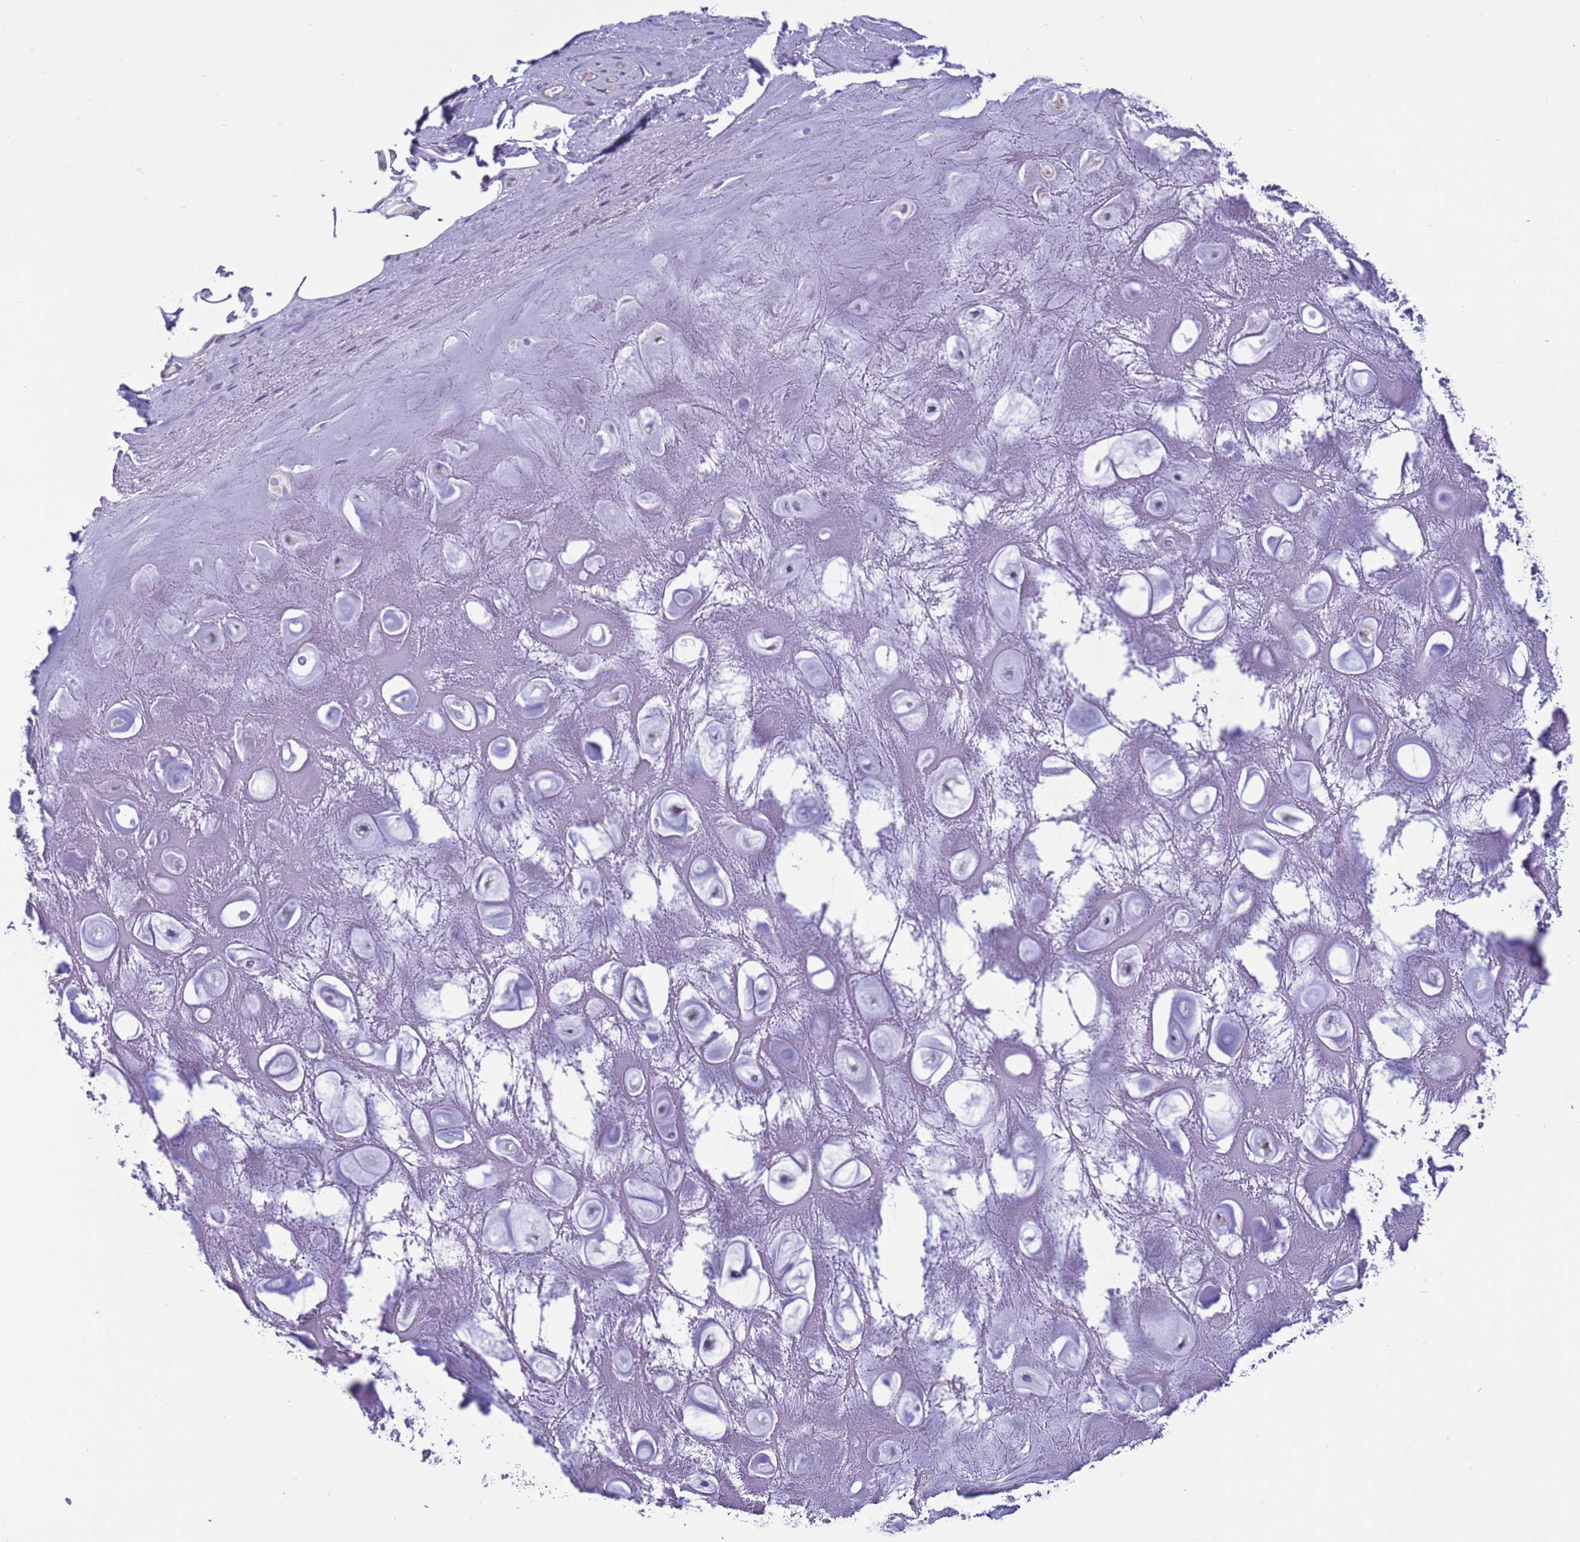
{"staining": {"intensity": "negative", "quantity": "none", "location": "none"}, "tissue": "adipose tissue", "cell_type": "Adipocytes", "image_type": "normal", "snomed": [{"axis": "morphology", "description": "Normal tissue, NOS"}, {"axis": "topography", "description": "Cartilage tissue"}], "caption": "The histopathology image exhibits no staining of adipocytes in benign adipose tissue. The staining was performed using DAB to visualize the protein expression in brown, while the nuclei were stained in blue with hematoxylin (Magnification: 20x).", "gene": "HPCAL1", "patient": {"sex": "male", "age": 81}}